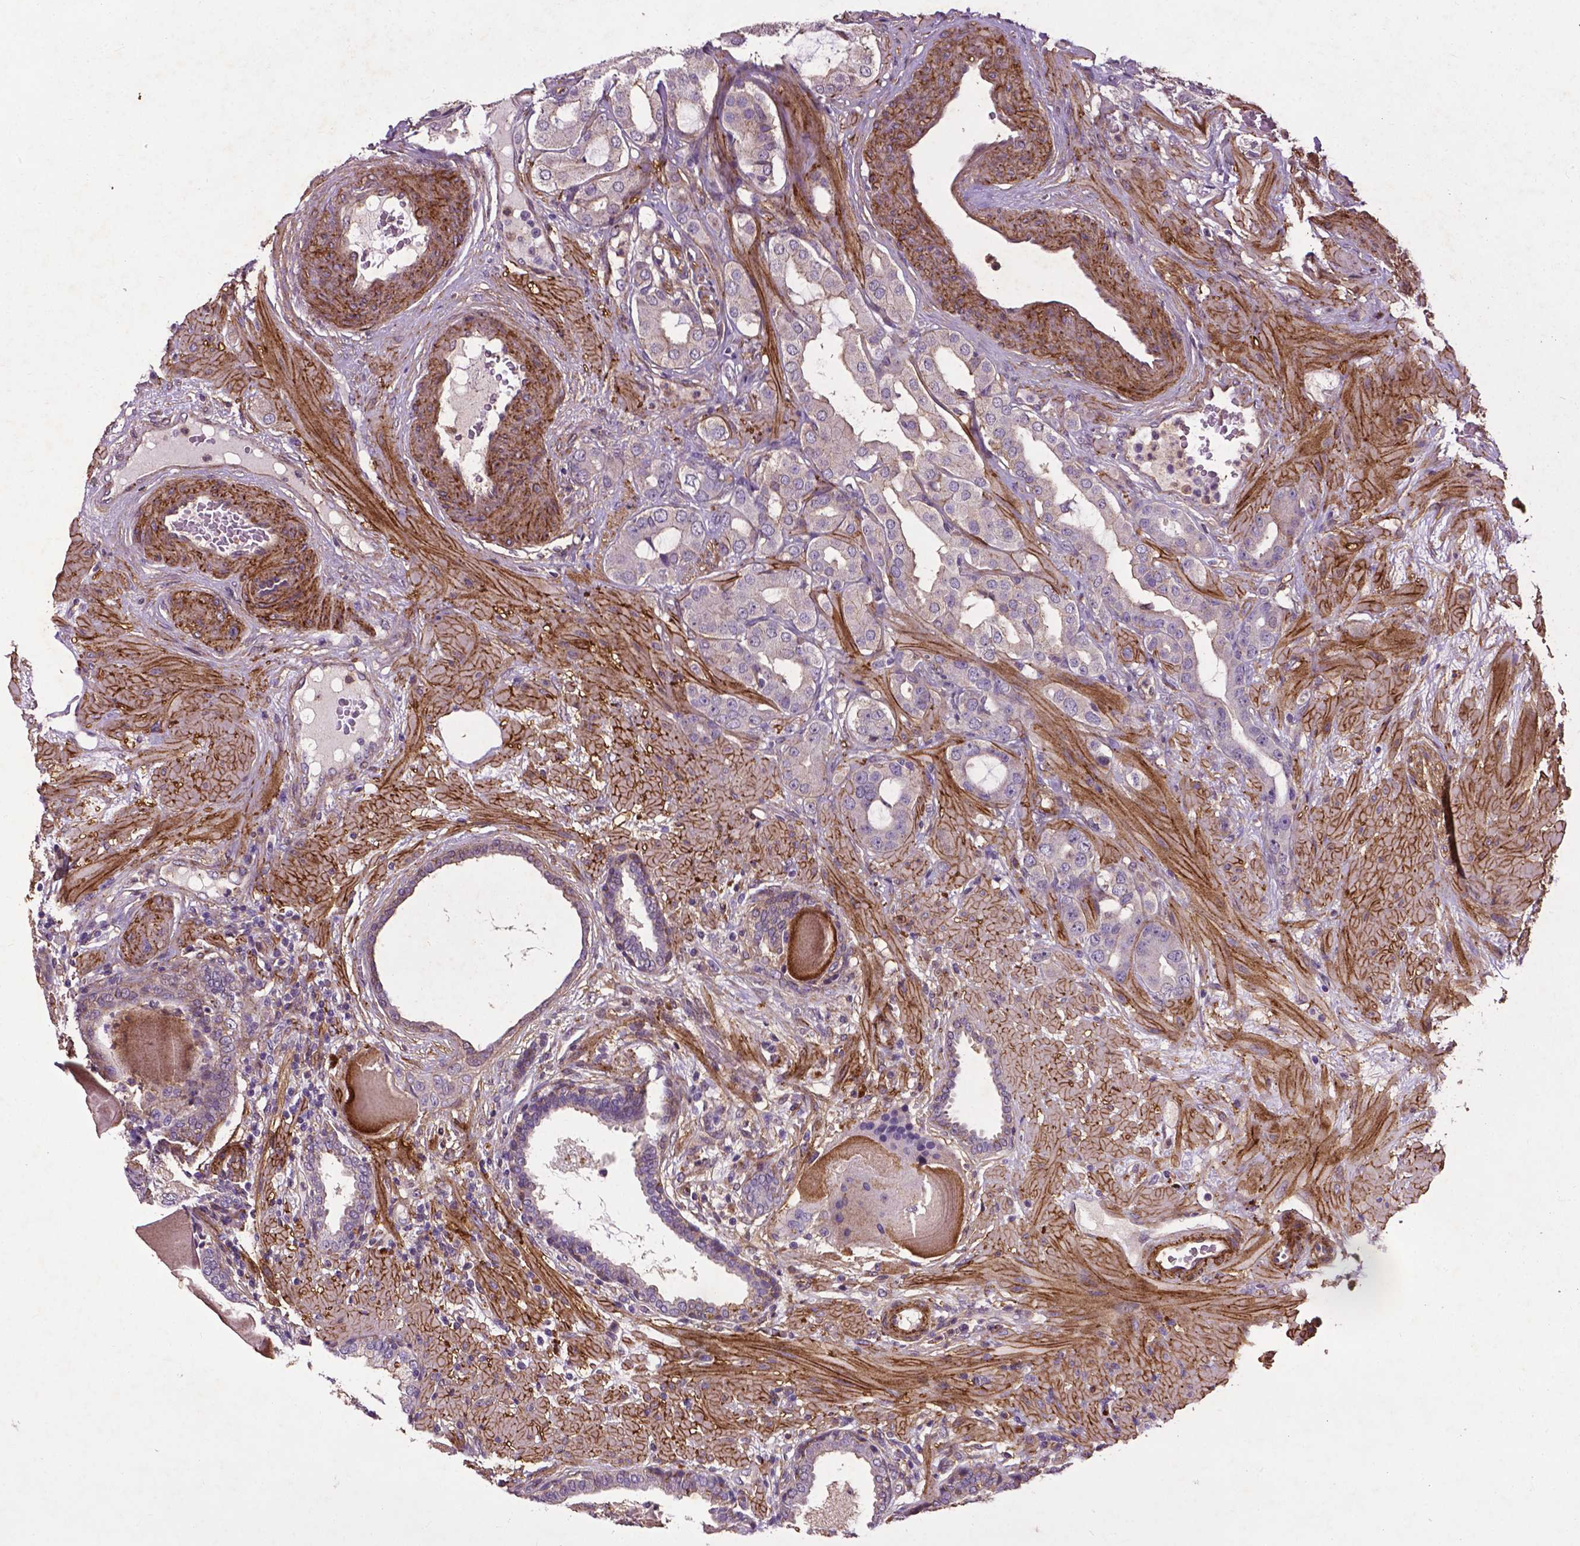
{"staining": {"intensity": "negative", "quantity": "none", "location": "none"}, "tissue": "prostate cancer", "cell_type": "Tumor cells", "image_type": "cancer", "snomed": [{"axis": "morphology", "description": "Adenocarcinoma, Low grade"}, {"axis": "topography", "description": "Prostate"}], "caption": "DAB (3,3'-diaminobenzidine) immunohistochemical staining of adenocarcinoma (low-grade) (prostate) reveals no significant staining in tumor cells.", "gene": "RRAS", "patient": {"sex": "male", "age": 57}}